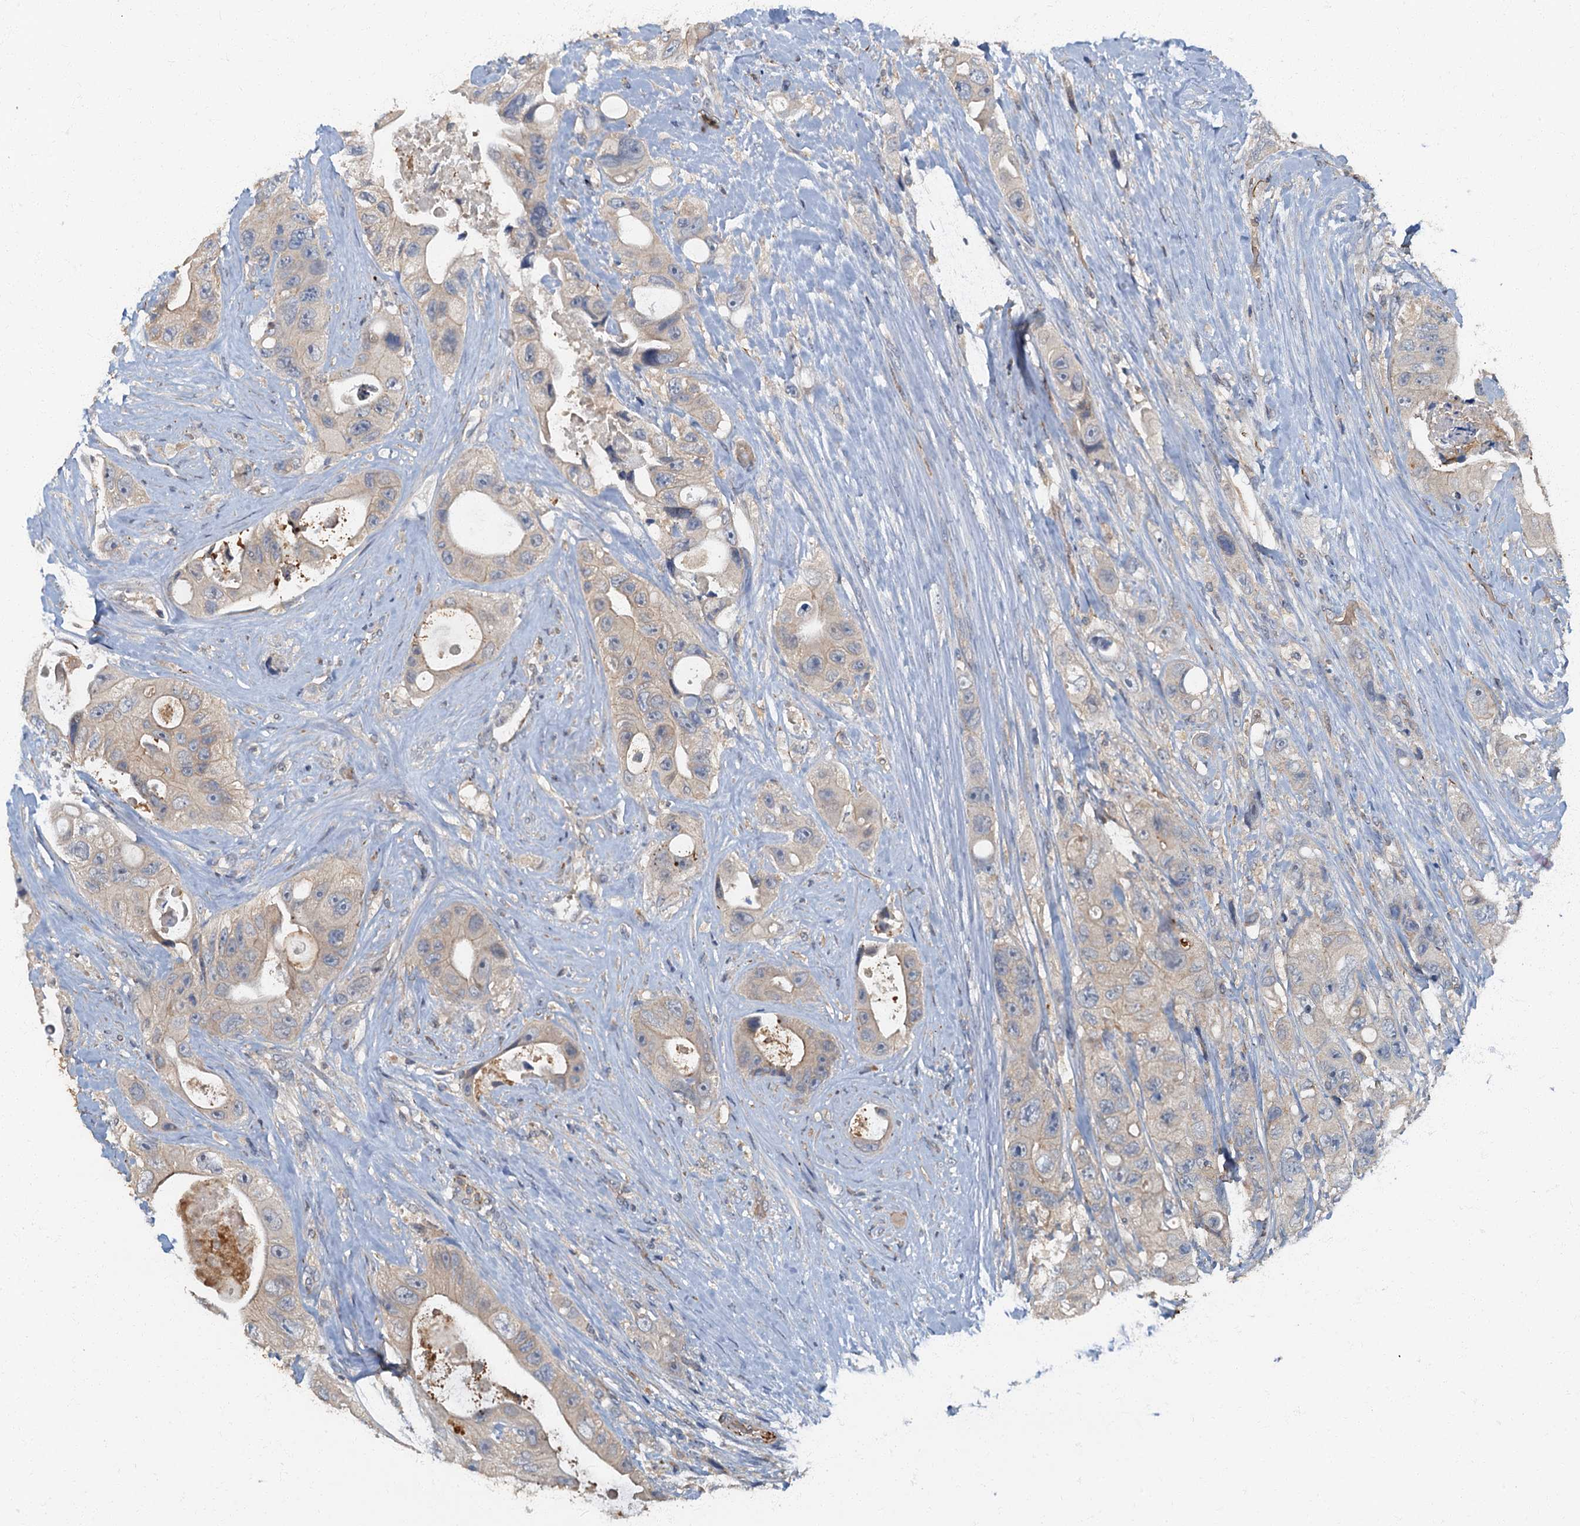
{"staining": {"intensity": "negative", "quantity": "none", "location": "none"}, "tissue": "colorectal cancer", "cell_type": "Tumor cells", "image_type": "cancer", "snomed": [{"axis": "morphology", "description": "Adenocarcinoma, NOS"}, {"axis": "topography", "description": "Colon"}], "caption": "This is a histopathology image of immunohistochemistry staining of colorectal cancer (adenocarcinoma), which shows no positivity in tumor cells. The staining is performed using DAB brown chromogen with nuclei counter-stained in using hematoxylin.", "gene": "ARL11", "patient": {"sex": "female", "age": 46}}